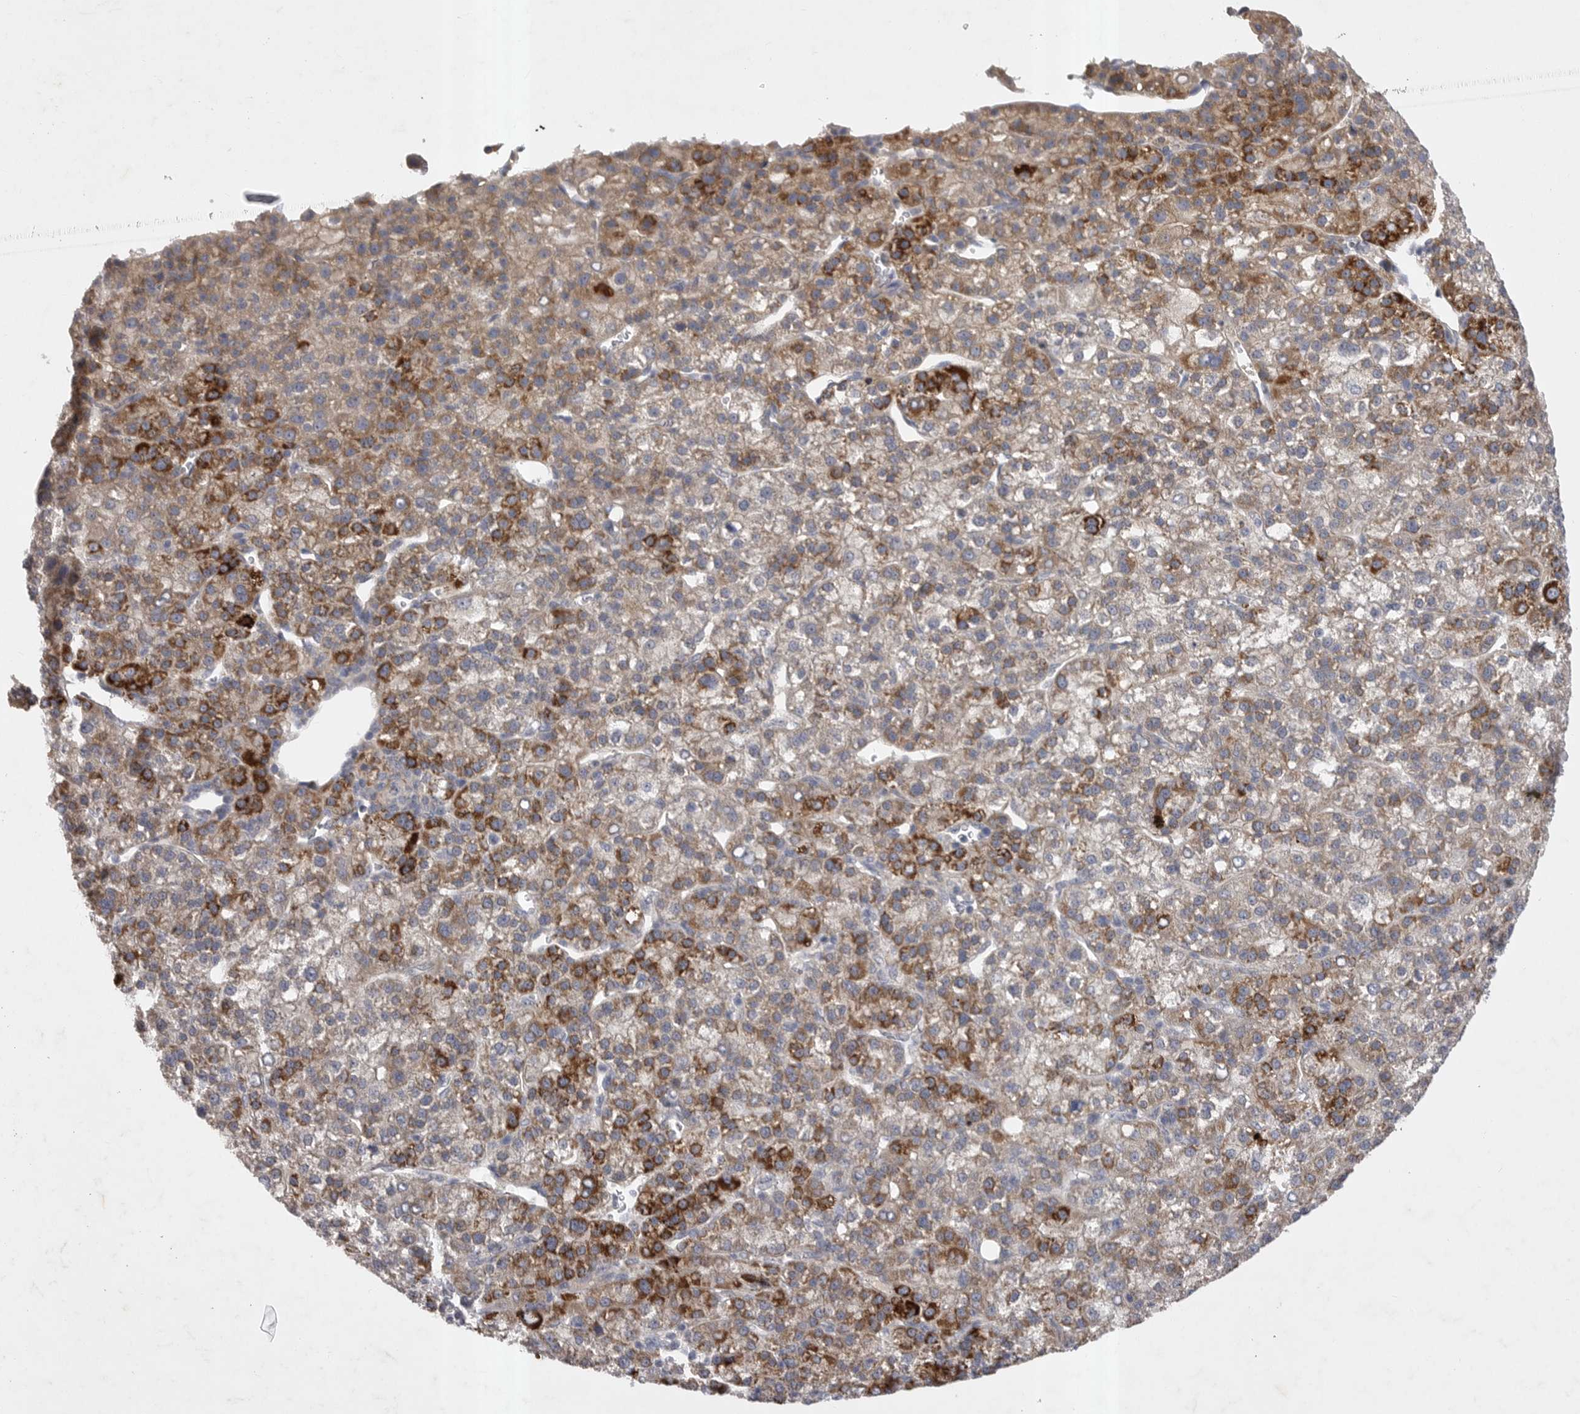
{"staining": {"intensity": "strong", "quantity": "25%-75%", "location": "cytoplasmic/membranous"}, "tissue": "liver cancer", "cell_type": "Tumor cells", "image_type": "cancer", "snomed": [{"axis": "morphology", "description": "Carcinoma, Hepatocellular, NOS"}, {"axis": "topography", "description": "Liver"}], "caption": "Immunohistochemical staining of liver hepatocellular carcinoma exhibits strong cytoplasmic/membranous protein positivity in approximately 25%-75% of tumor cells. The protein is shown in brown color, while the nuclei are stained blue.", "gene": "DHDDS", "patient": {"sex": "female", "age": 58}}